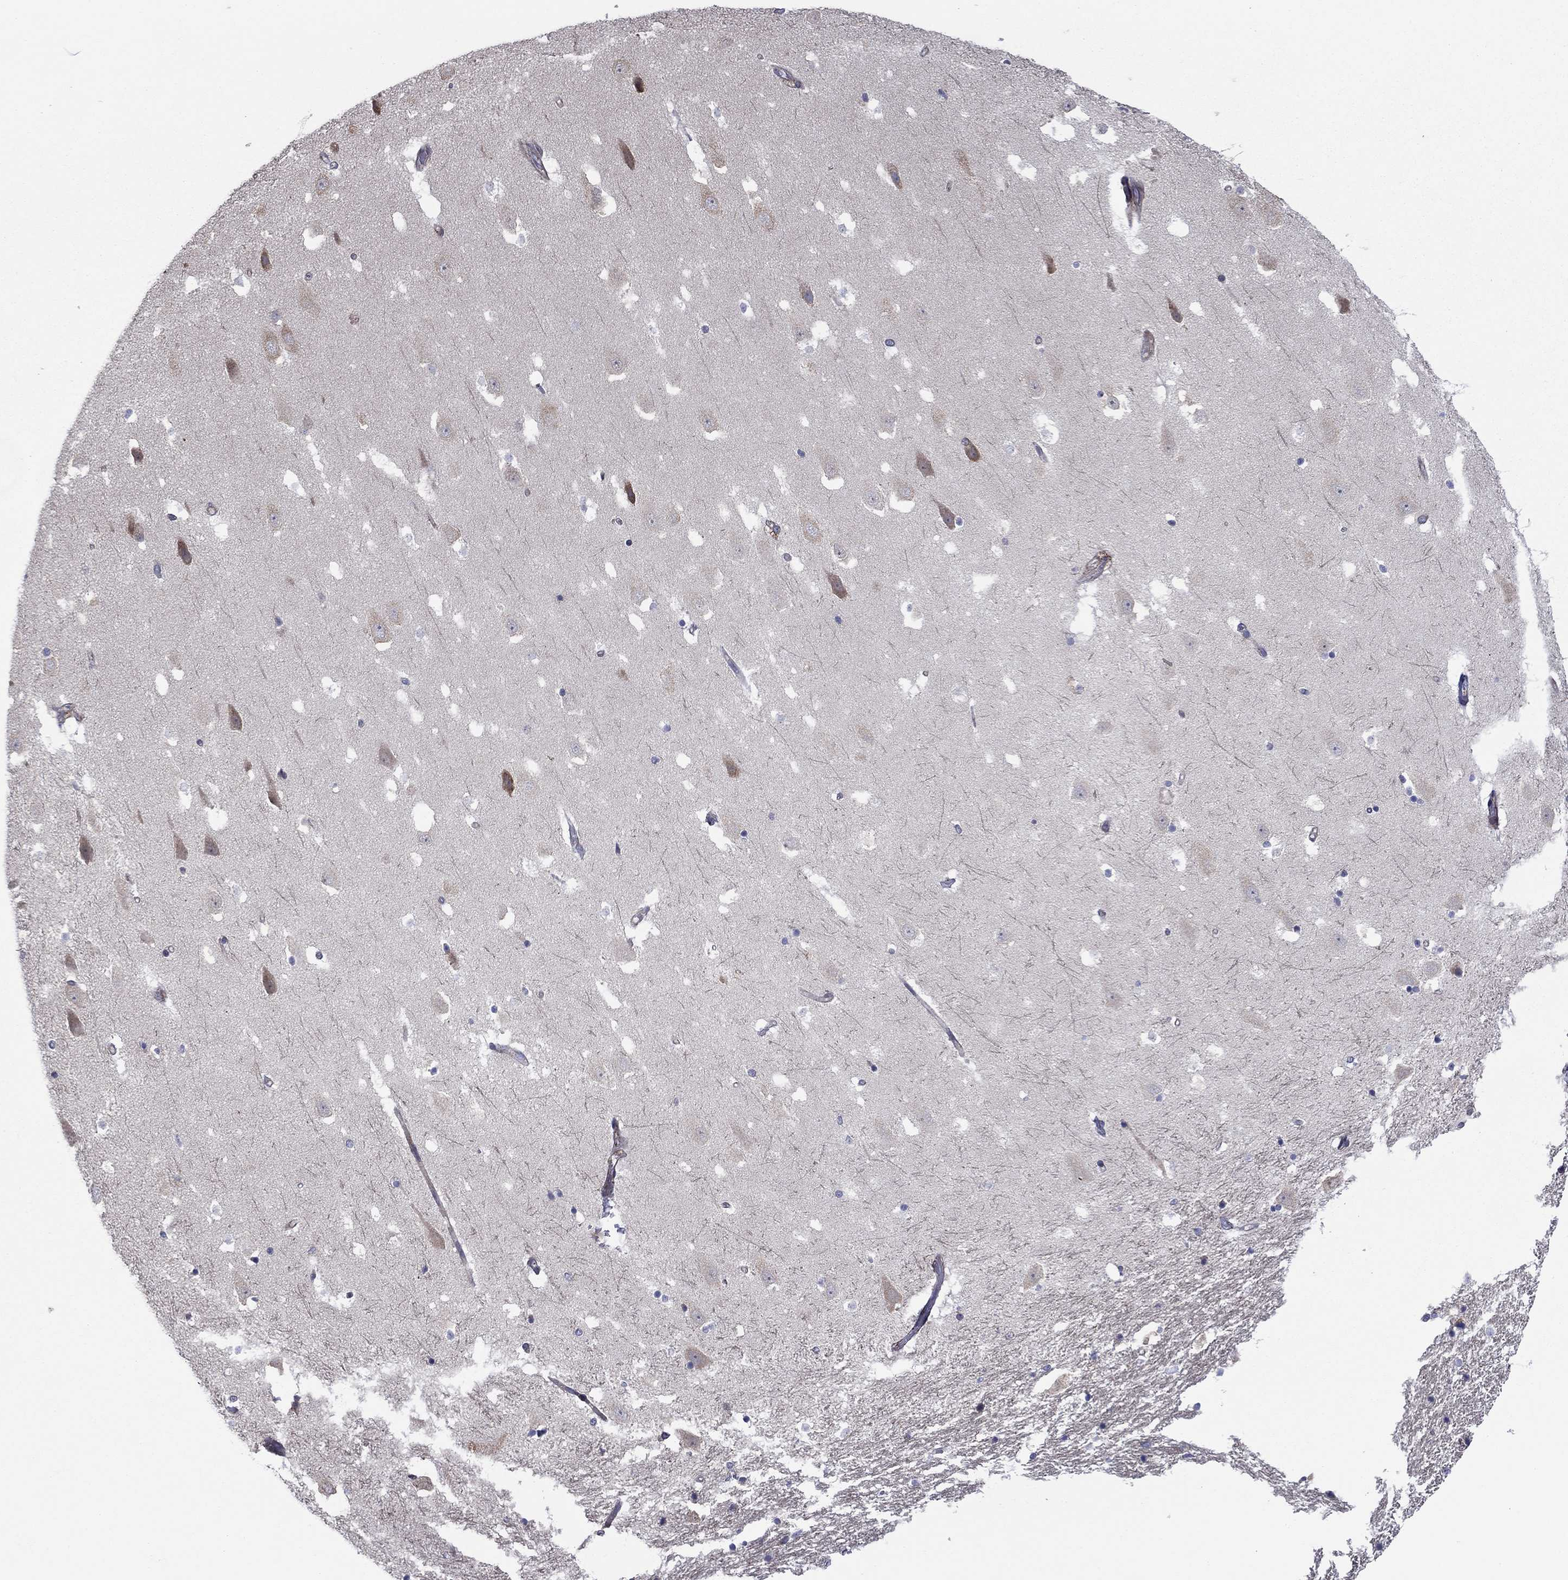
{"staining": {"intensity": "negative", "quantity": "none", "location": "none"}, "tissue": "hippocampus", "cell_type": "Glial cells", "image_type": "normal", "snomed": [{"axis": "morphology", "description": "Normal tissue, NOS"}, {"axis": "topography", "description": "Hippocampus"}], "caption": "This image is of normal hippocampus stained with IHC to label a protein in brown with the nuclei are counter-stained blue. There is no positivity in glial cells.", "gene": "PAG1", "patient": {"sex": "male", "age": 49}}